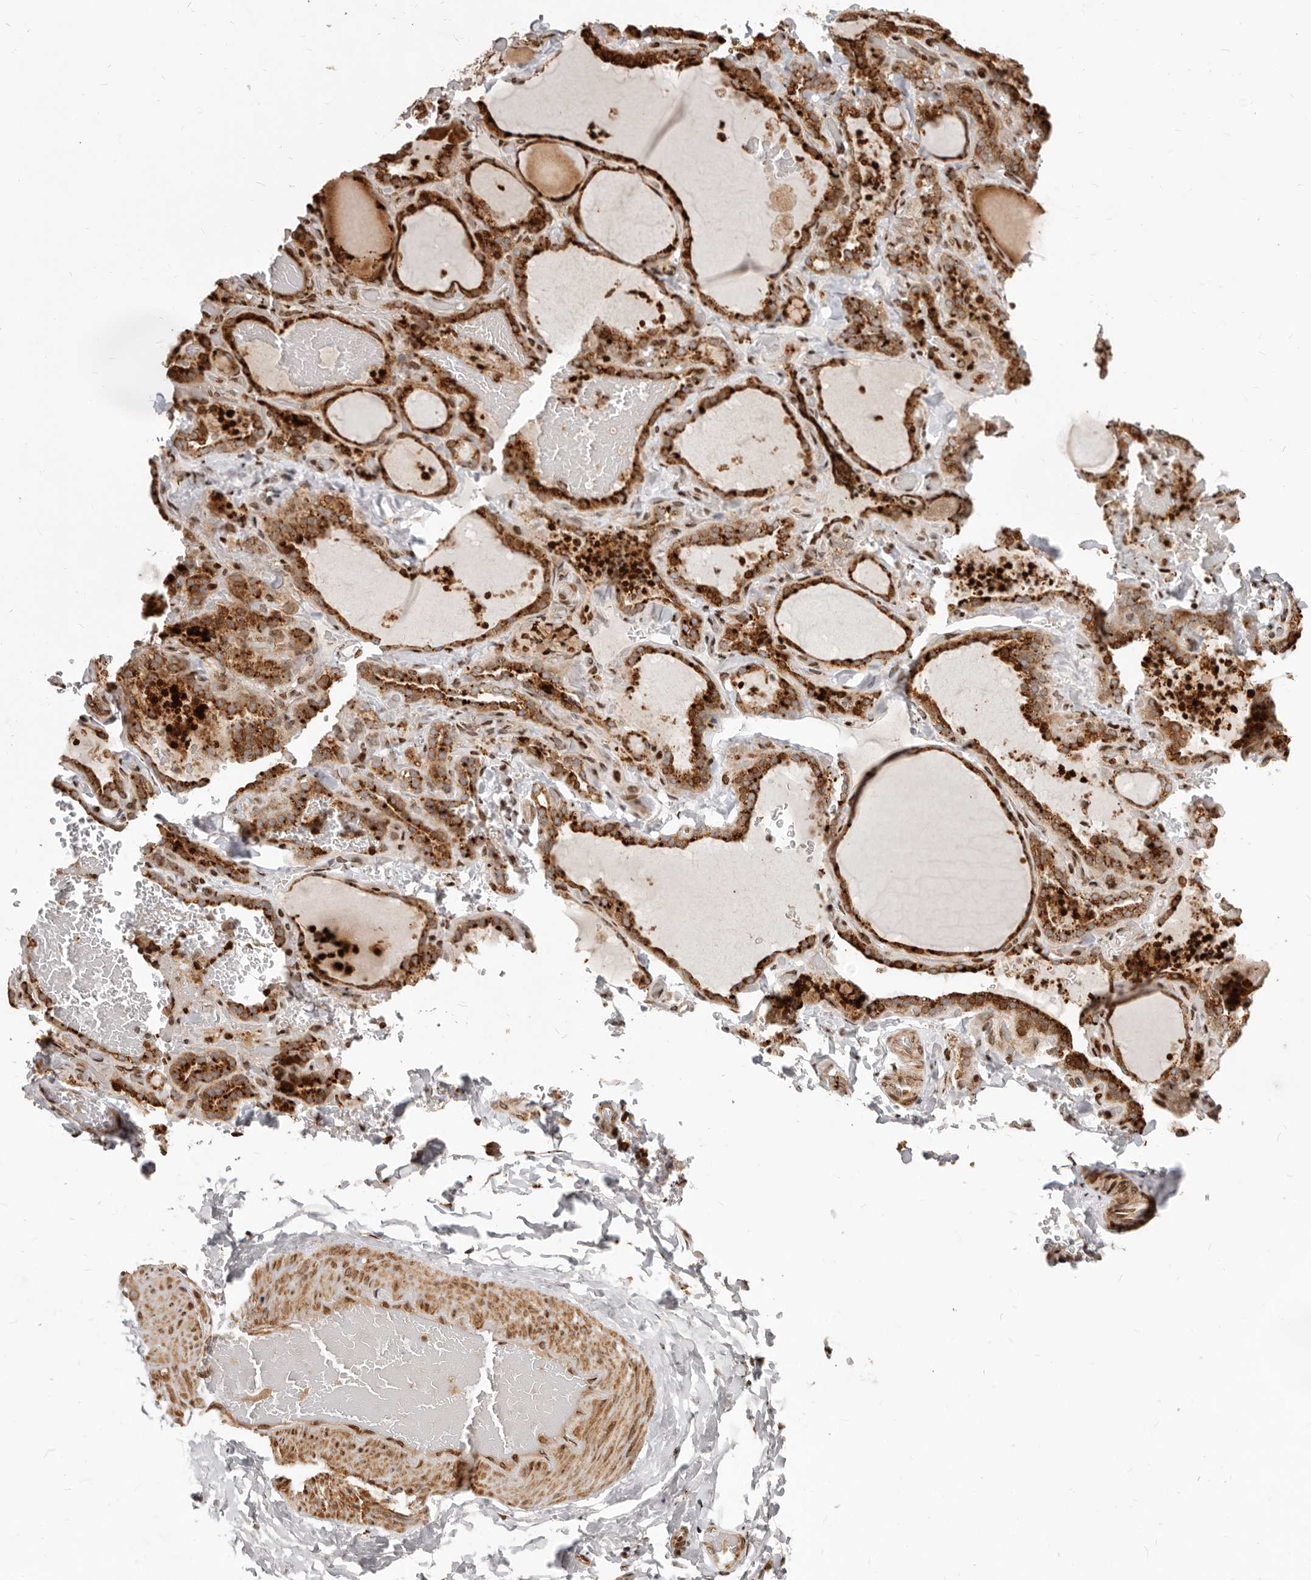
{"staining": {"intensity": "strong", "quantity": ">75%", "location": "cytoplasmic/membranous"}, "tissue": "thyroid gland", "cell_type": "Glandular cells", "image_type": "normal", "snomed": [{"axis": "morphology", "description": "Normal tissue, NOS"}, {"axis": "topography", "description": "Thyroid gland"}], "caption": "Immunohistochemistry of benign human thyroid gland exhibits high levels of strong cytoplasmic/membranous expression in about >75% of glandular cells.", "gene": "TRIM4", "patient": {"sex": "female", "age": 22}}